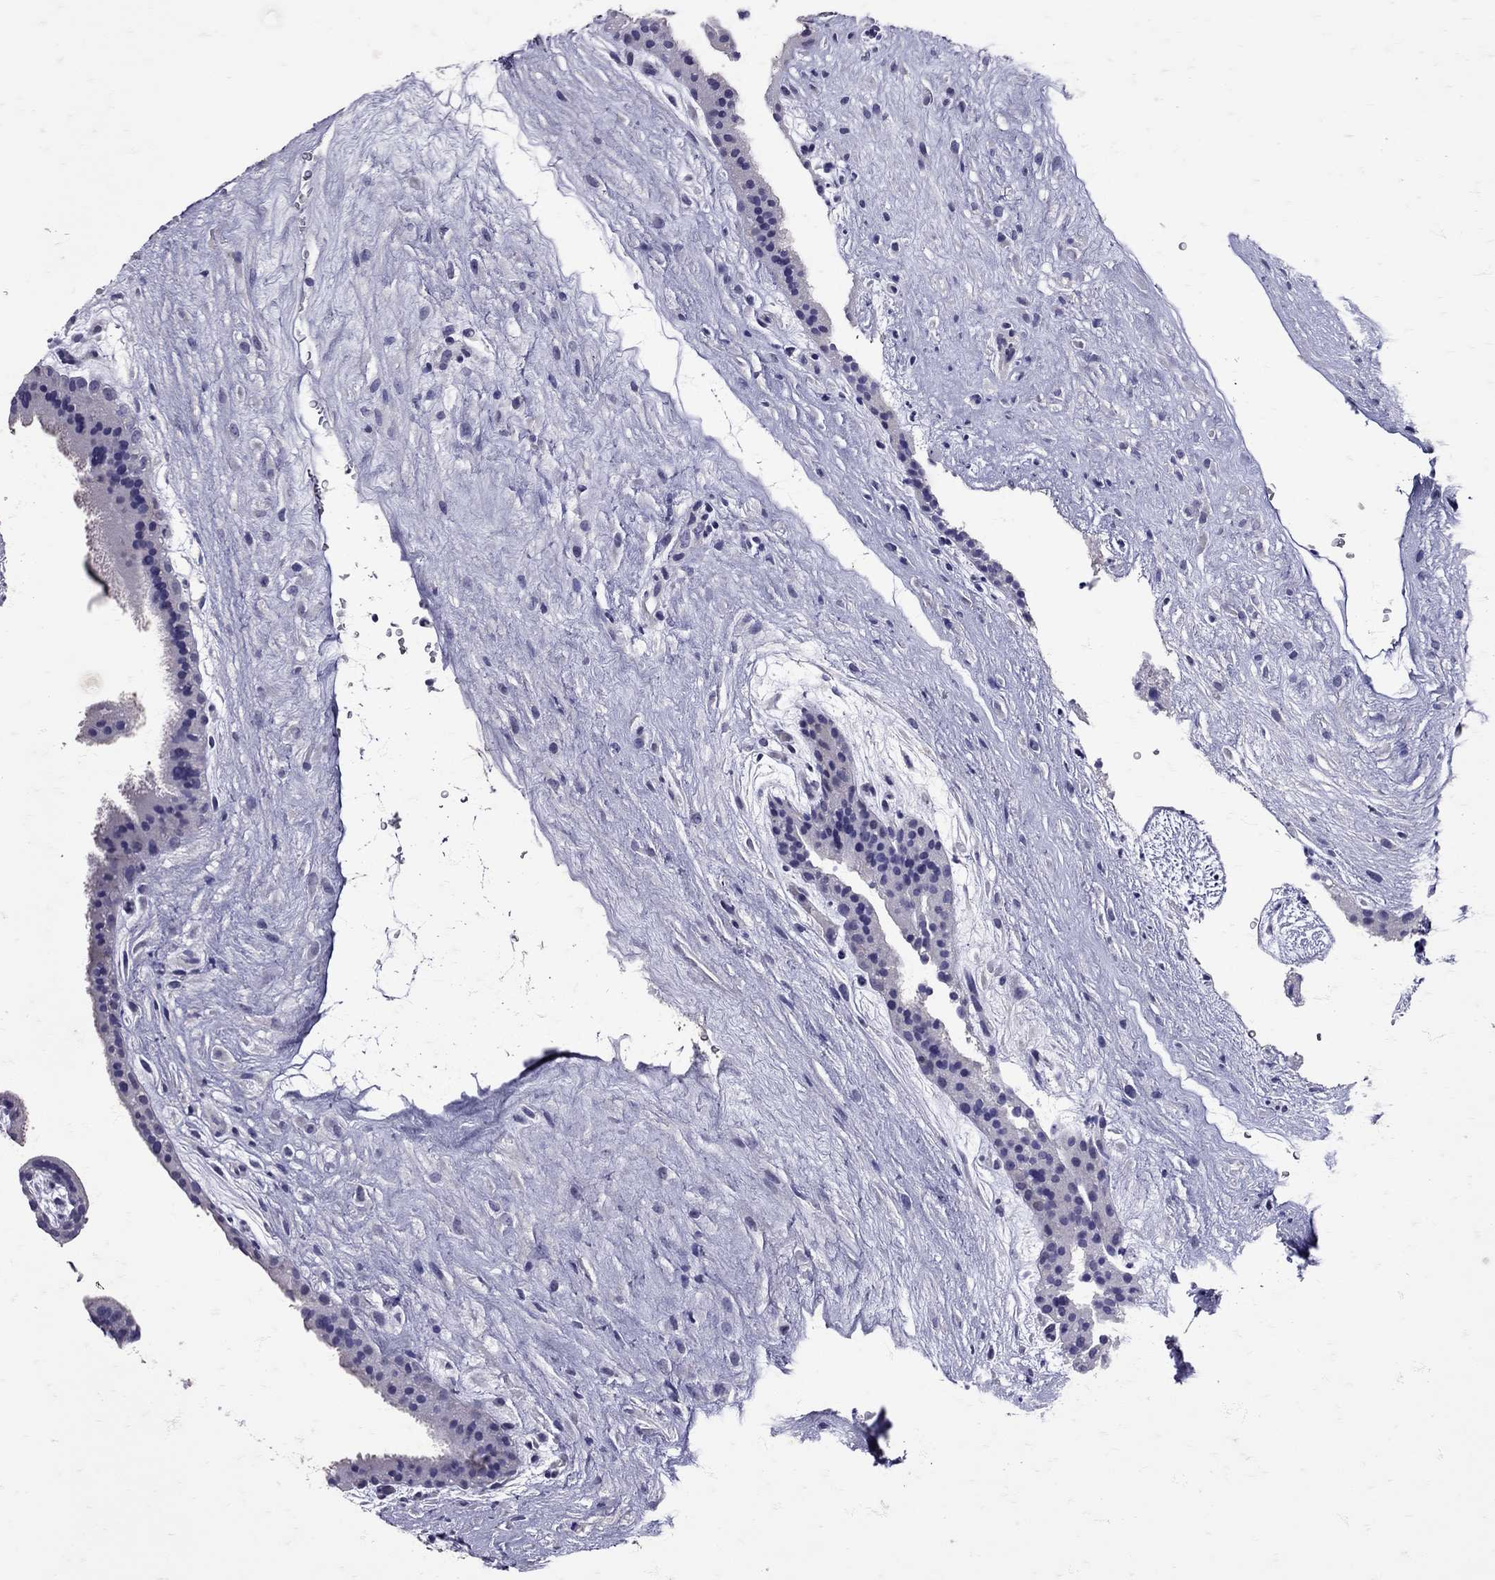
{"staining": {"intensity": "negative", "quantity": "none", "location": "none"}, "tissue": "placenta", "cell_type": "Decidual cells", "image_type": "normal", "snomed": [{"axis": "morphology", "description": "Normal tissue, NOS"}, {"axis": "topography", "description": "Placenta"}], "caption": "Decidual cells are negative for protein expression in benign human placenta.", "gene": "SST", "patient": {"sex": "female", "age": 19}}